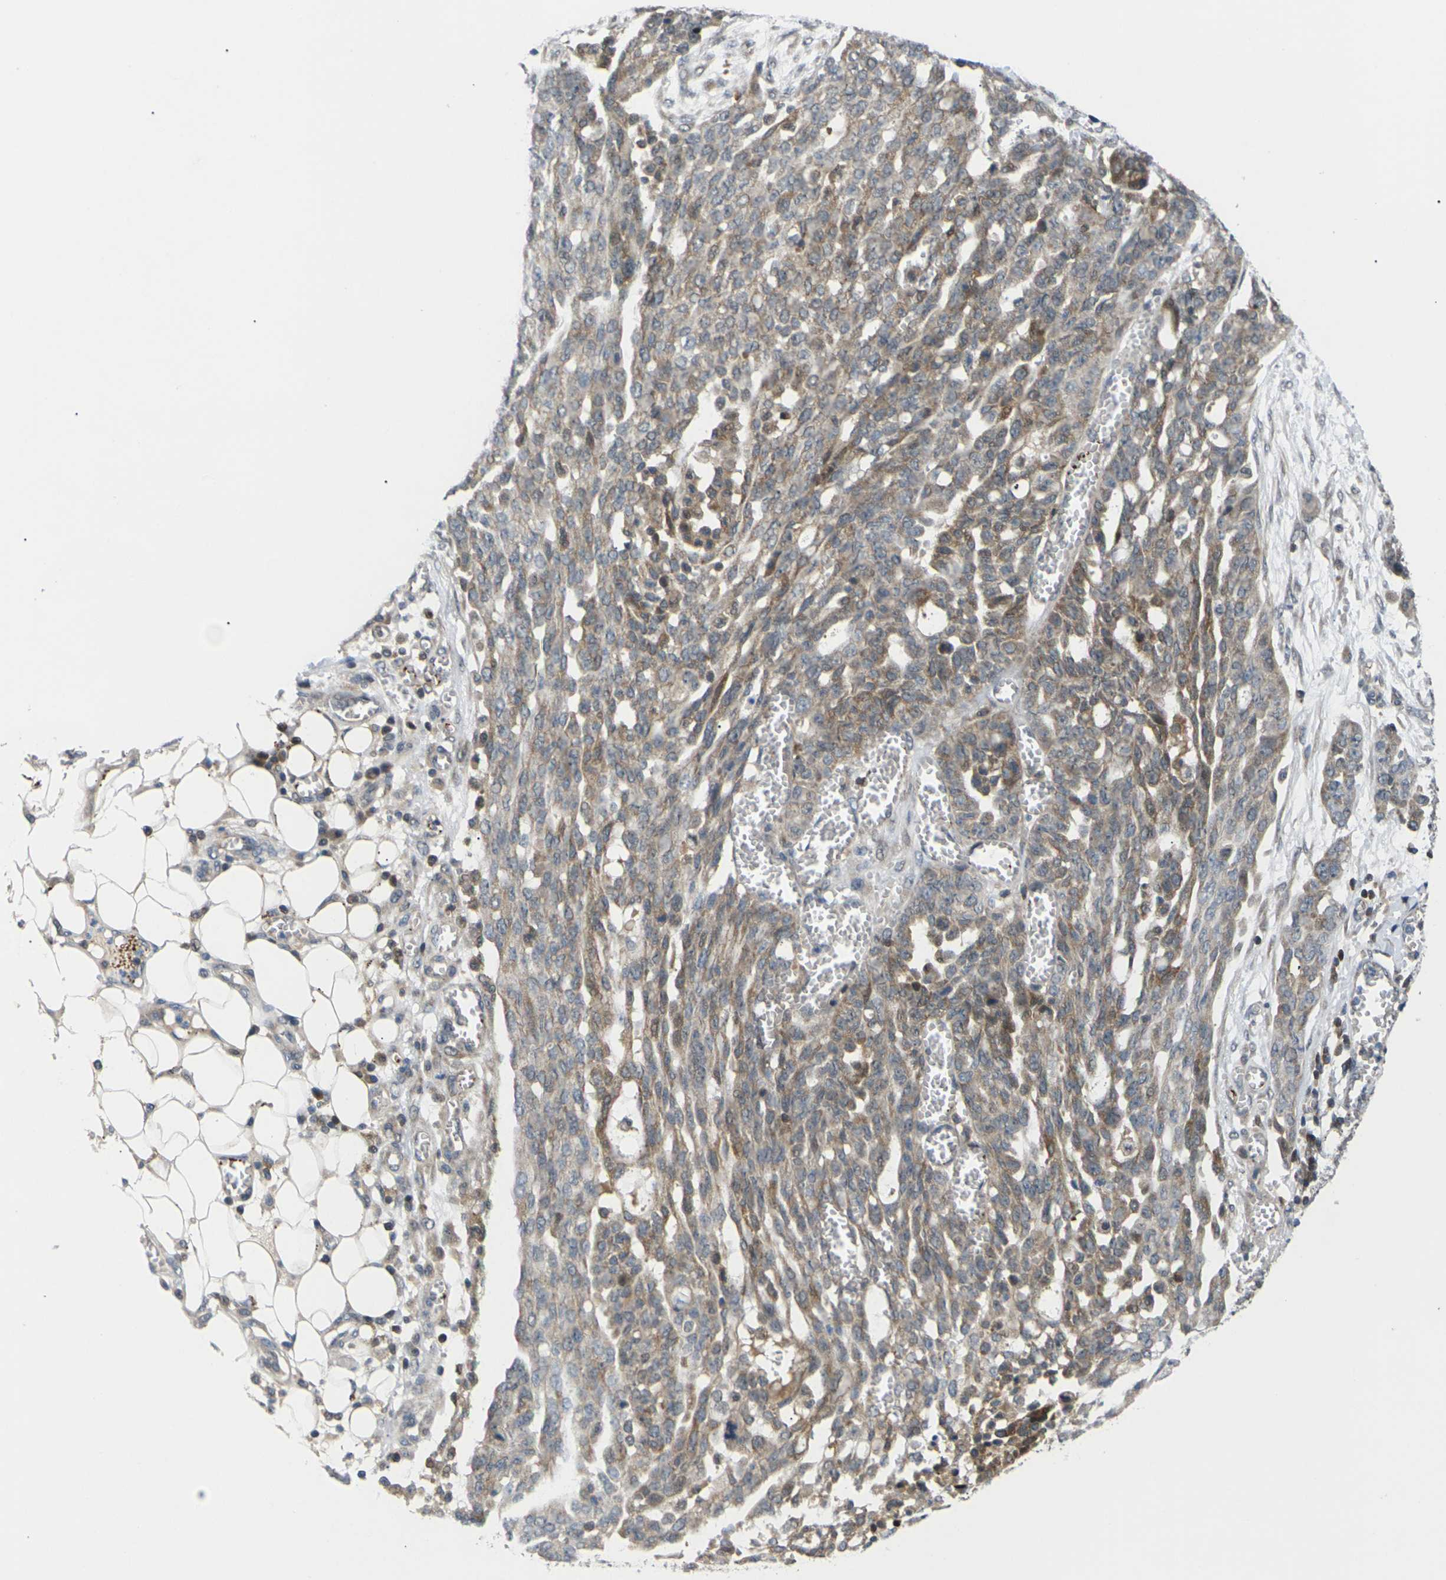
{"staining": {"intensity": "weak", "quantity": "25%-75%", "location": "cytoplasmic/membranous"}, "tissue": "ovarian cancer", "cell_type": "Tumor cells", "image_type": "cancer", "snomed": [{"axis": "morphology", "description": "Cystadenocarcinoma, serous, NOS"}, {"axis": "topography", "description": "Soft tissue"}, {"axis": "topography", "description": "Ovary"}], "caption": "Human ovarian serous cystadenocarcinoma stained for a protein (brown) reveals weak cytoplasmic/membranous positive expression in about 25%-75% of tumor cells.", "gene": "RPS6KA3", "patient": {"sex": "female", "age": 57}}